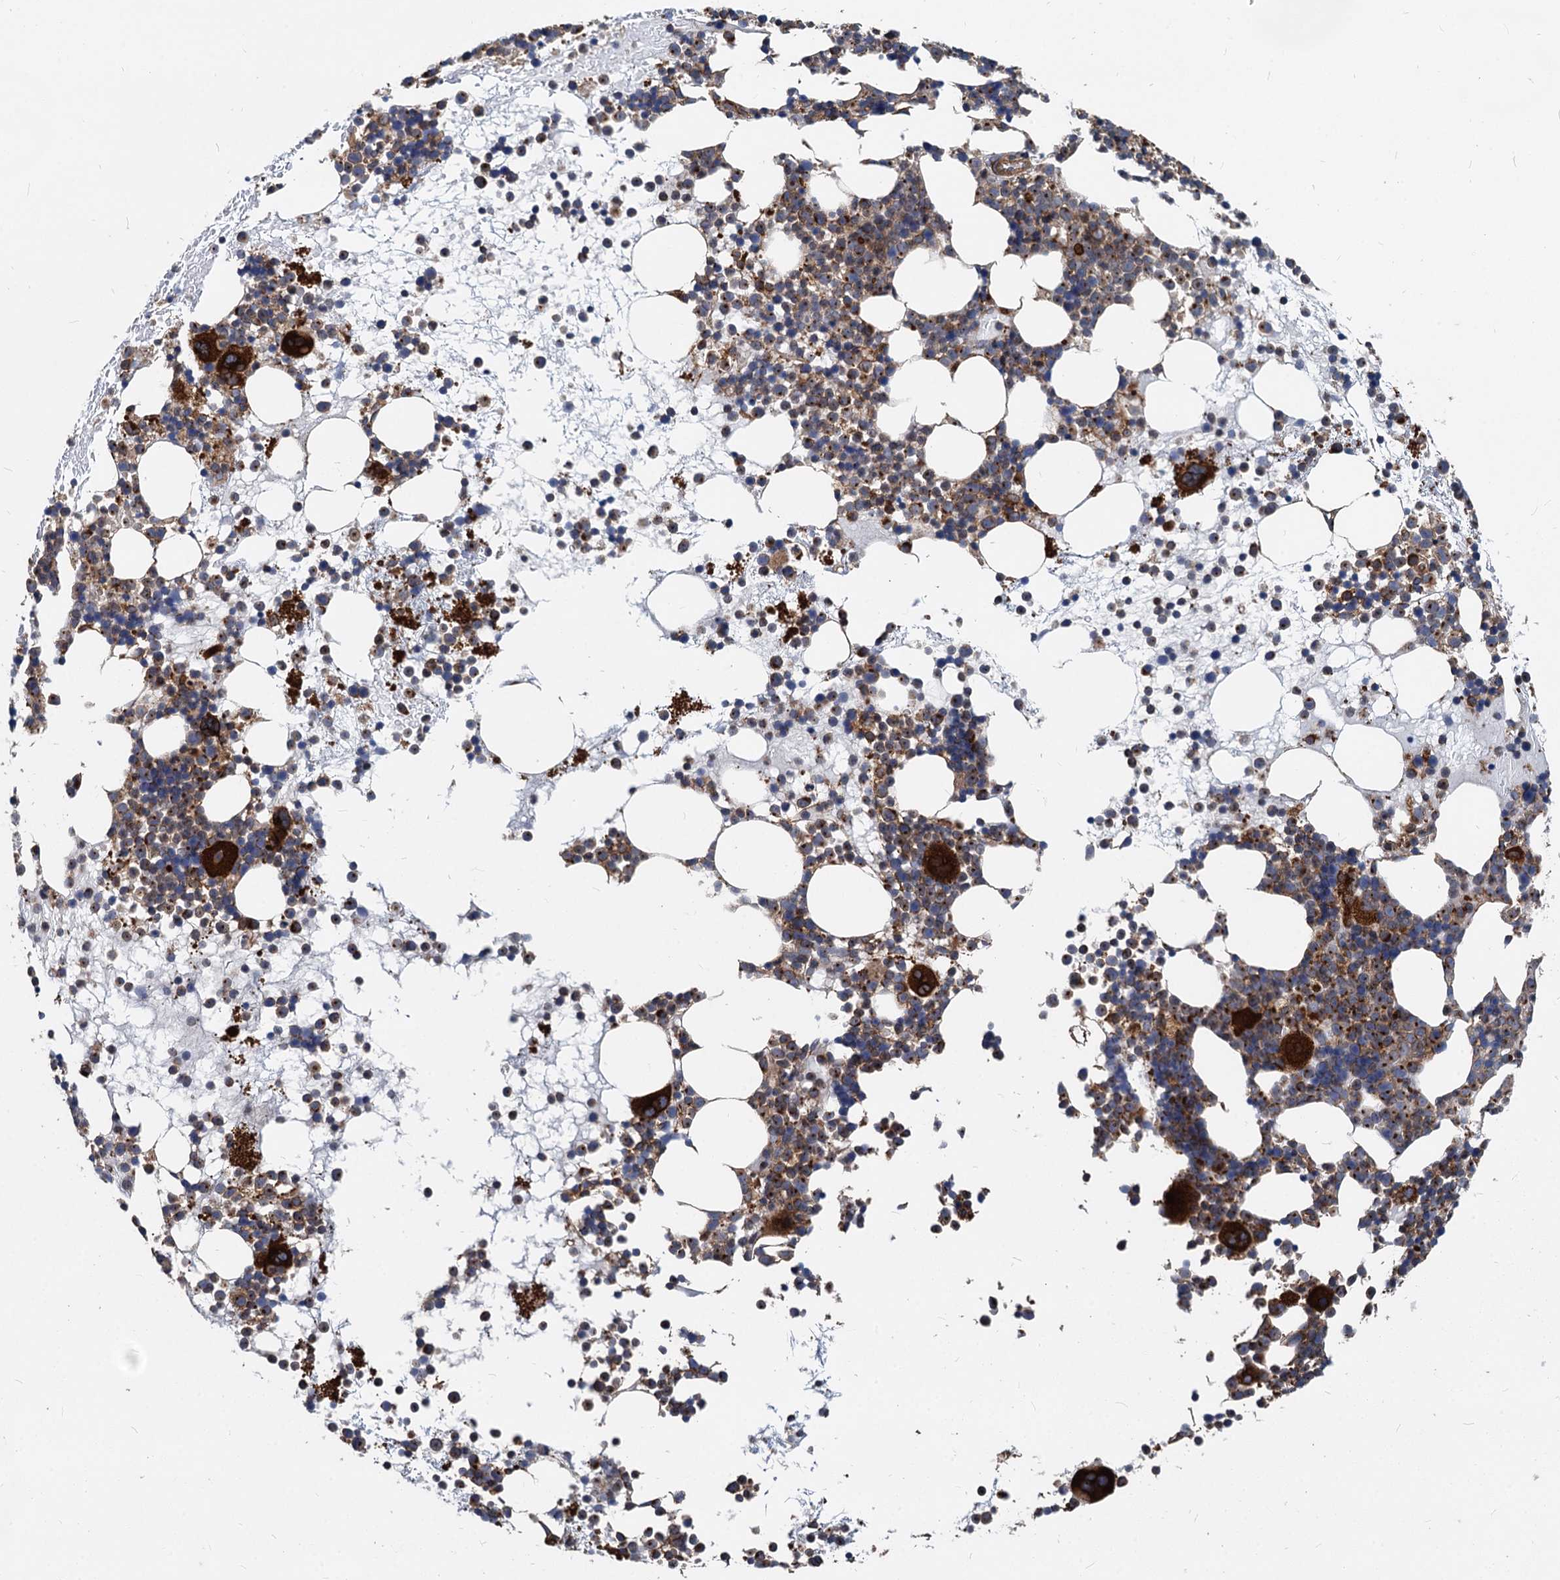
{"staining": {"intensity": "strong", "quantity": ">75%", "location": "cytoplasmic/membranous"}, "tissue": "bone marrow", "cell_type": "Hematopoietic cells", "image_type": "normal", "snomed": [{"axis": "morphology", "description": "Normal tissue, NOS"}, {"axis": "topography", "description": "Bone marrow"}], "caption": "Immunohistochemistry (IHC) photomicrograph of unremarkable bone marrow: human bone marrow stained using immunohistochemistry (IHC) exhibits high levels of strong protein expression localized specifically in the cytoplasmic/membranous of hematopoietic cells, appearing as a cytoplasmic/membranous brown color.", "gene": "STIM1", "patient": {"sex": "female", "age": 57}}